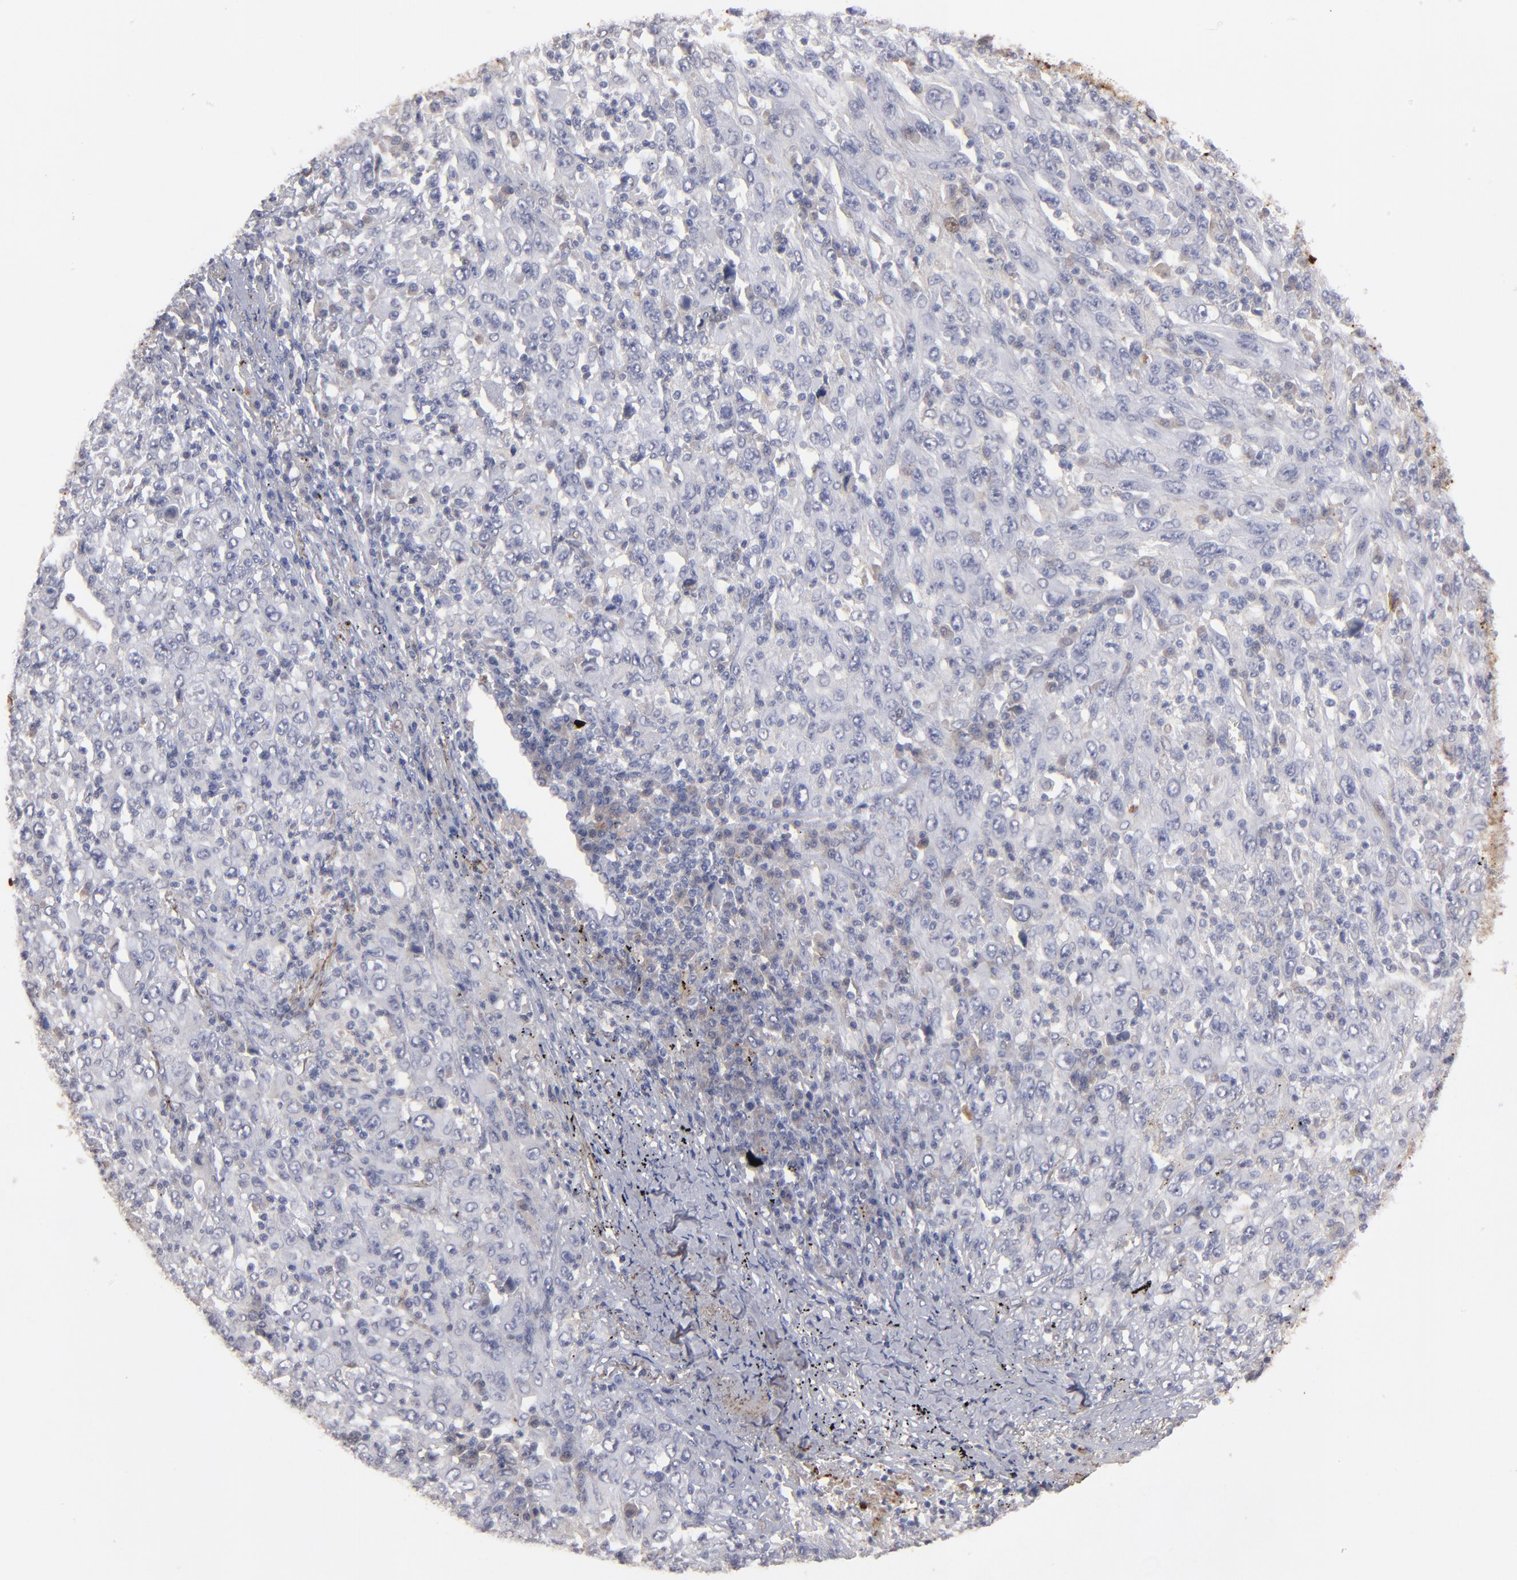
{"staining": {"intensity": "negative", "quantity": "none", "location": "none"}, "tissue": "melanoma", "cell_type": "Tumor cells", "image_type": "cancer", "snomed": [{"axis": "morphology", "description": "Malignant melanoma, Metastatic site"}, {"axis": "topography", "description": "Skin"}], "caption": "Human malignant melanoma (metastatic site) stained for a protein using immunohistochemistry (IHC) demonstrates no expression in tumor cells.", "gene": "GPM6B", "patient": {"sex": "female", "age": 56}}